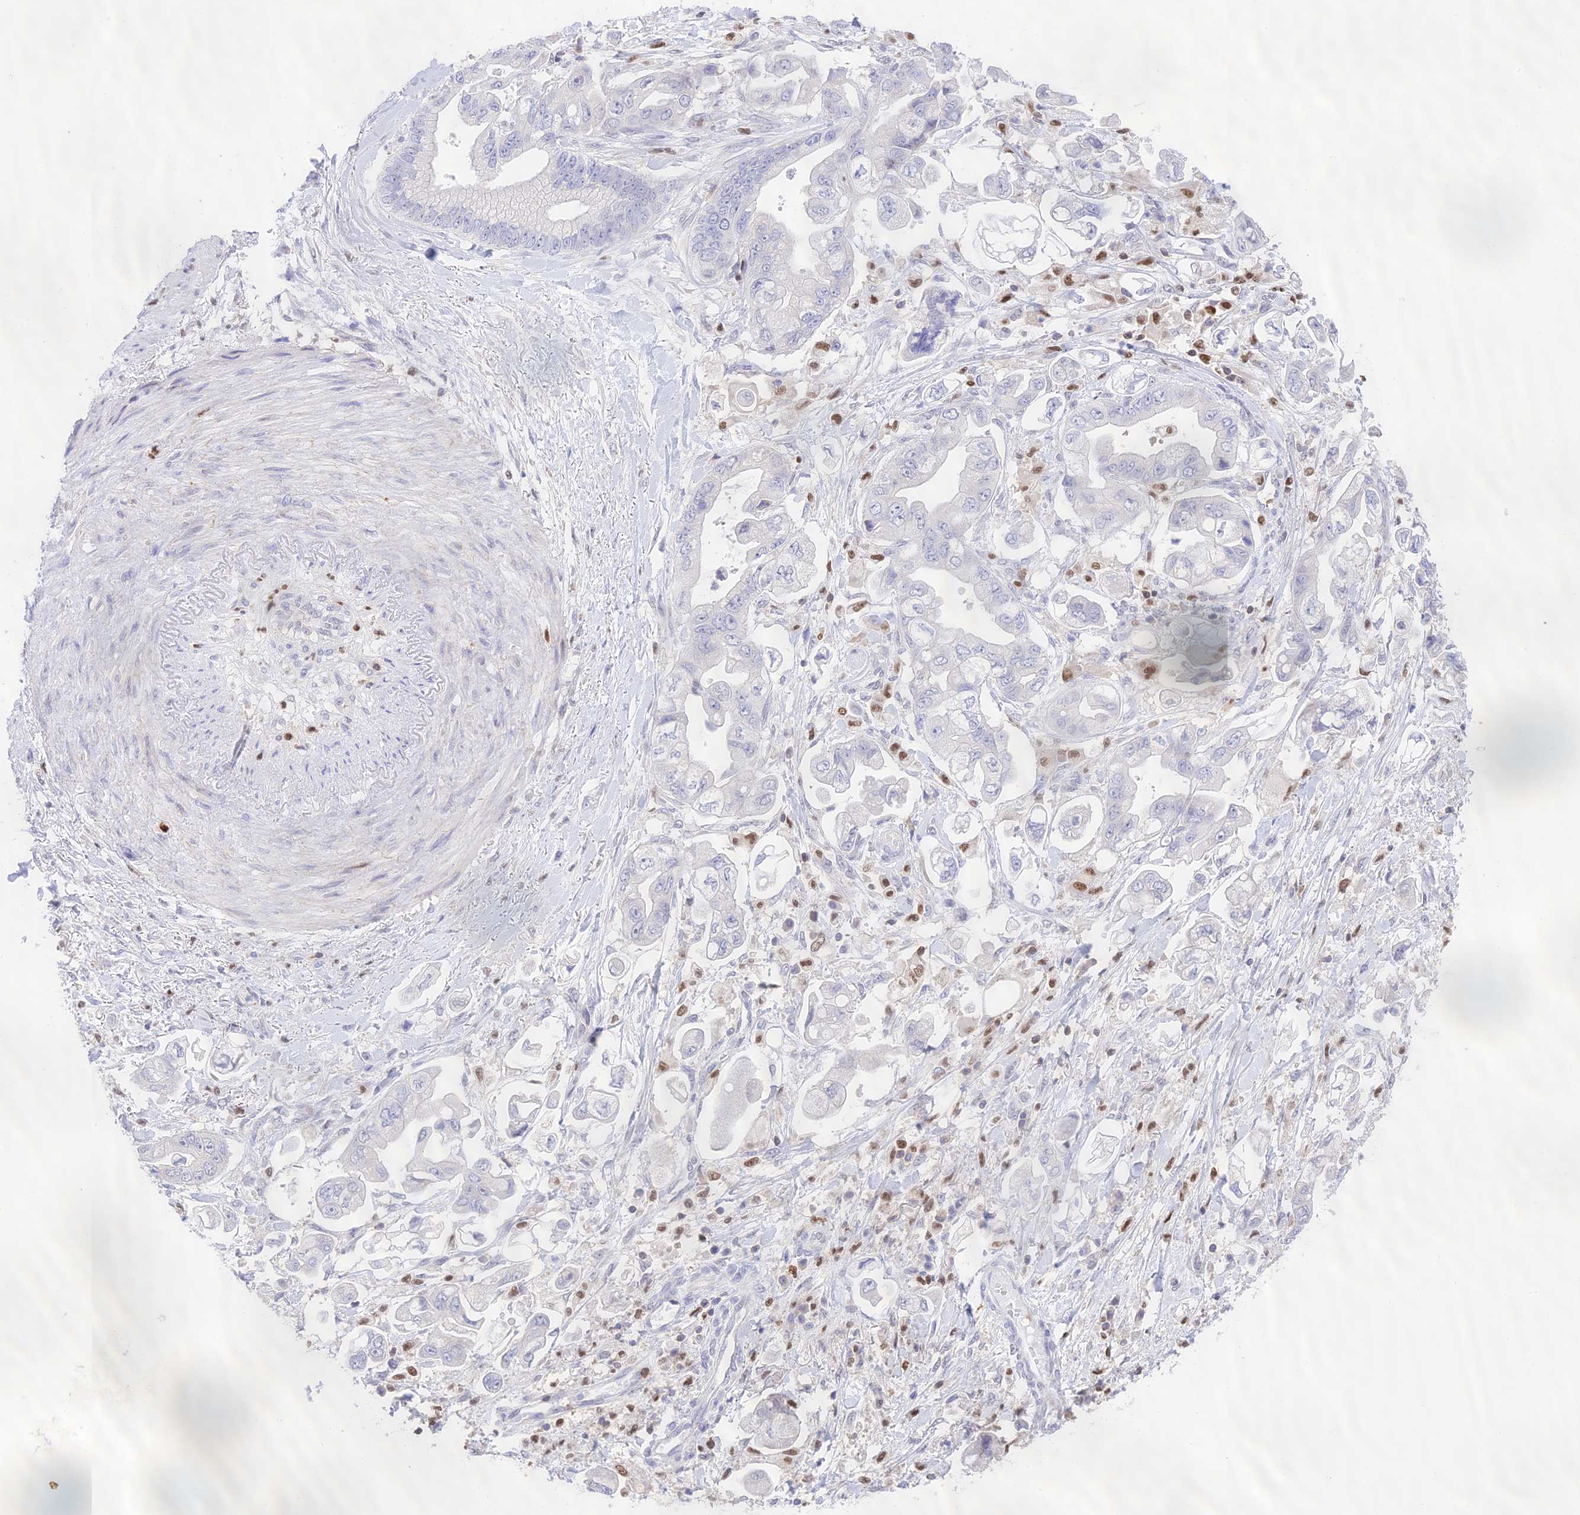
{"staining": {"intensity": "negative", "quantity": "none", "location": "none"}, "tissue": "stomach cancer", "cell_type": "Tumor cells", "image_type": "cancer", "snomed": [{"axis": "morphology", "description": "Adenocarcinoma, NOS"}, {"axis": "topography", "description": "Stomach"}], "caption": "Tumor cells show no significant protein positivity in stomach cancer (adenocarcinoma).", "gene": "DENND1C", "patient": {"sex": "male", "age": 62}}